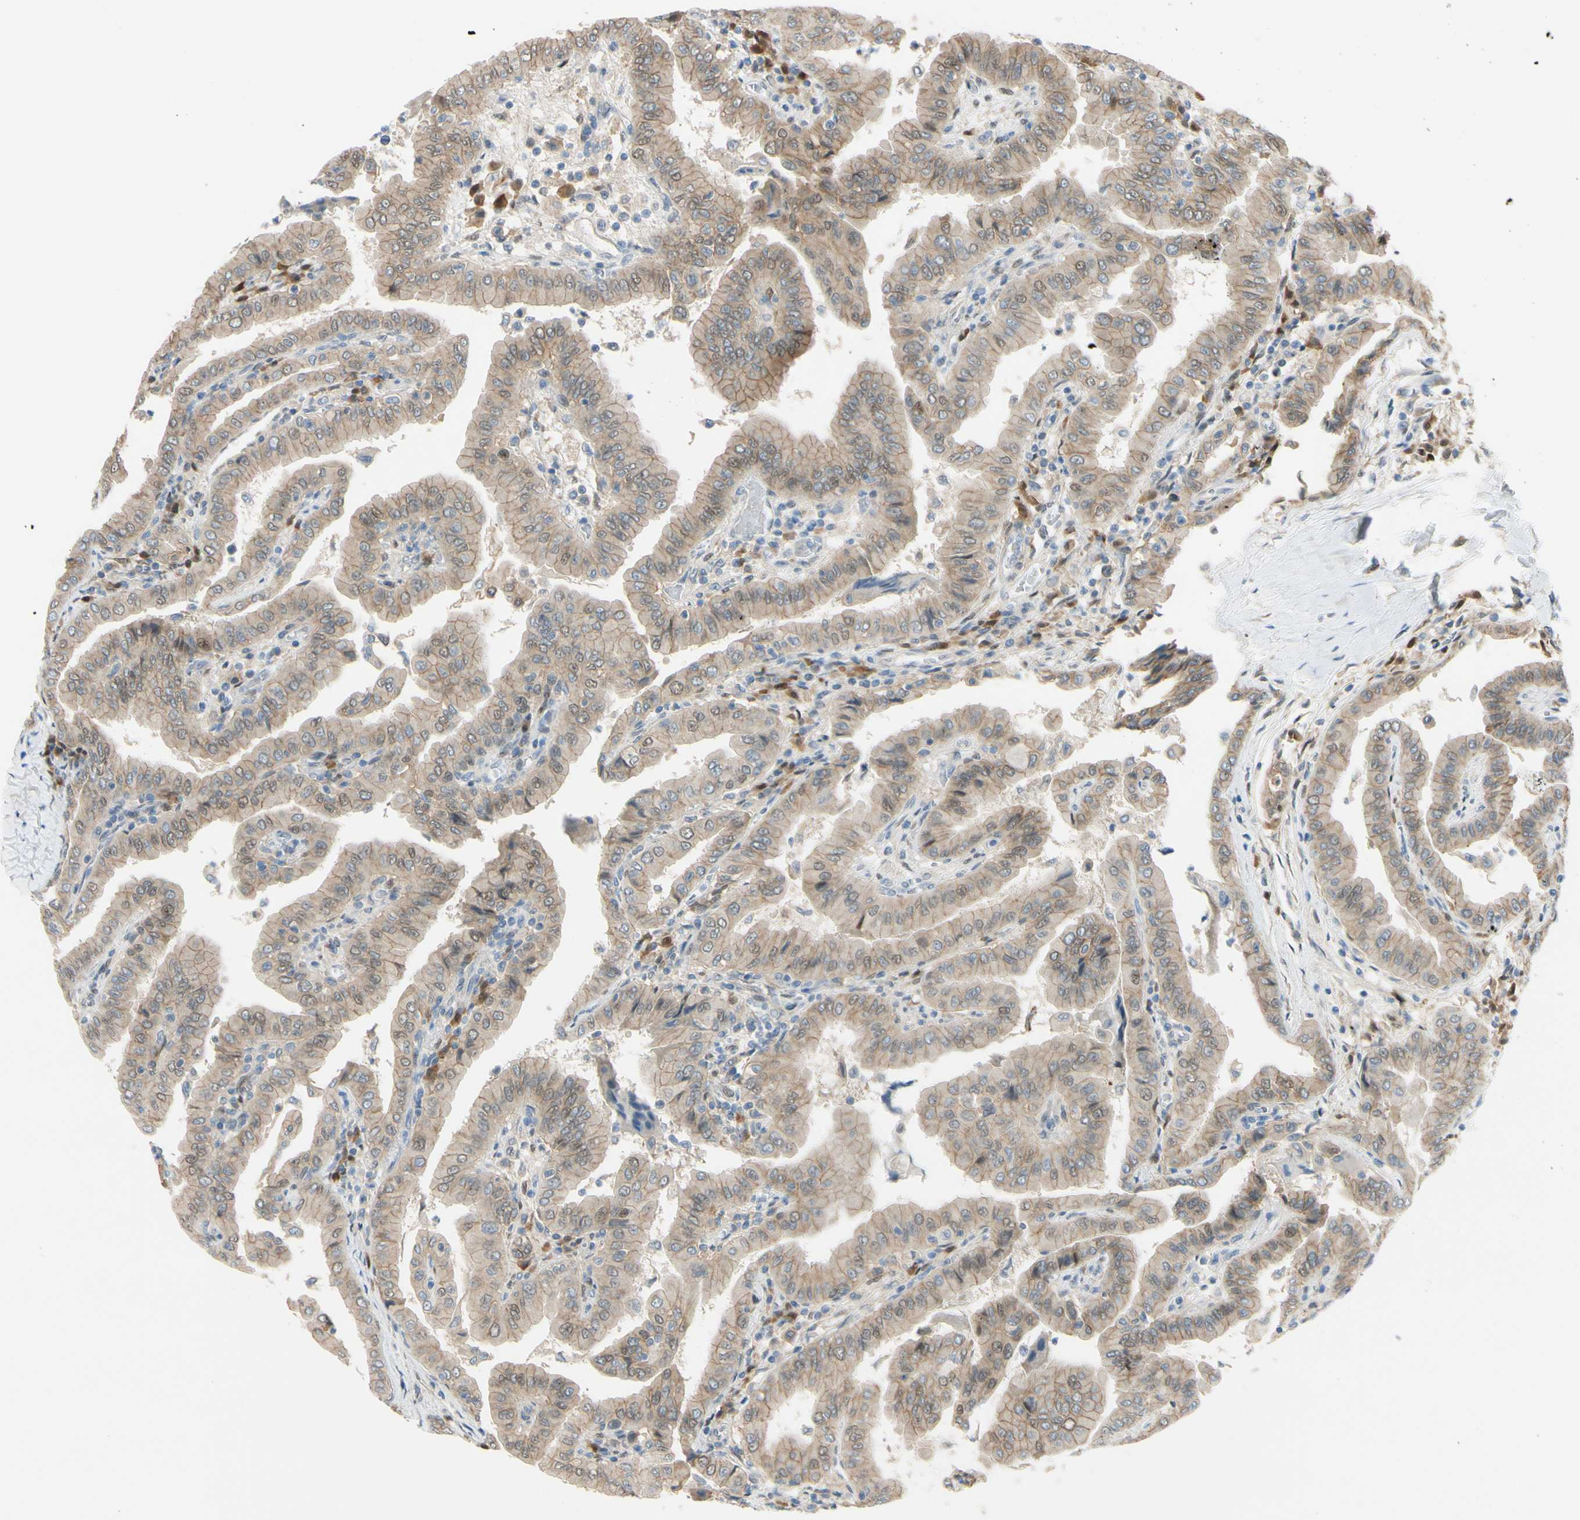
{"staining": {"intensity": "weak", "quantity": ">75%", "location": "cytoplasmic/membranous,nuclear"}, "tissue": "thyroid cancer", "cell_type": "Tumor cells", "image_type": "cancer", "snomed": [{"axis": "morphology", "description": "Papillary adenocarcinoma, NOS"}, {"axis": "topography", "description": "Thyroid gland"}], "caption": "There is low levels of weak cytoplasmic/membranous and nuclear expression in tumor cells of papillary adenocarcinoma (thyroid), as demonstrated by immunohistochemical staining (brown color).", "gene": "PTTG1", "patient": {"sex": "male", "age": 33}}